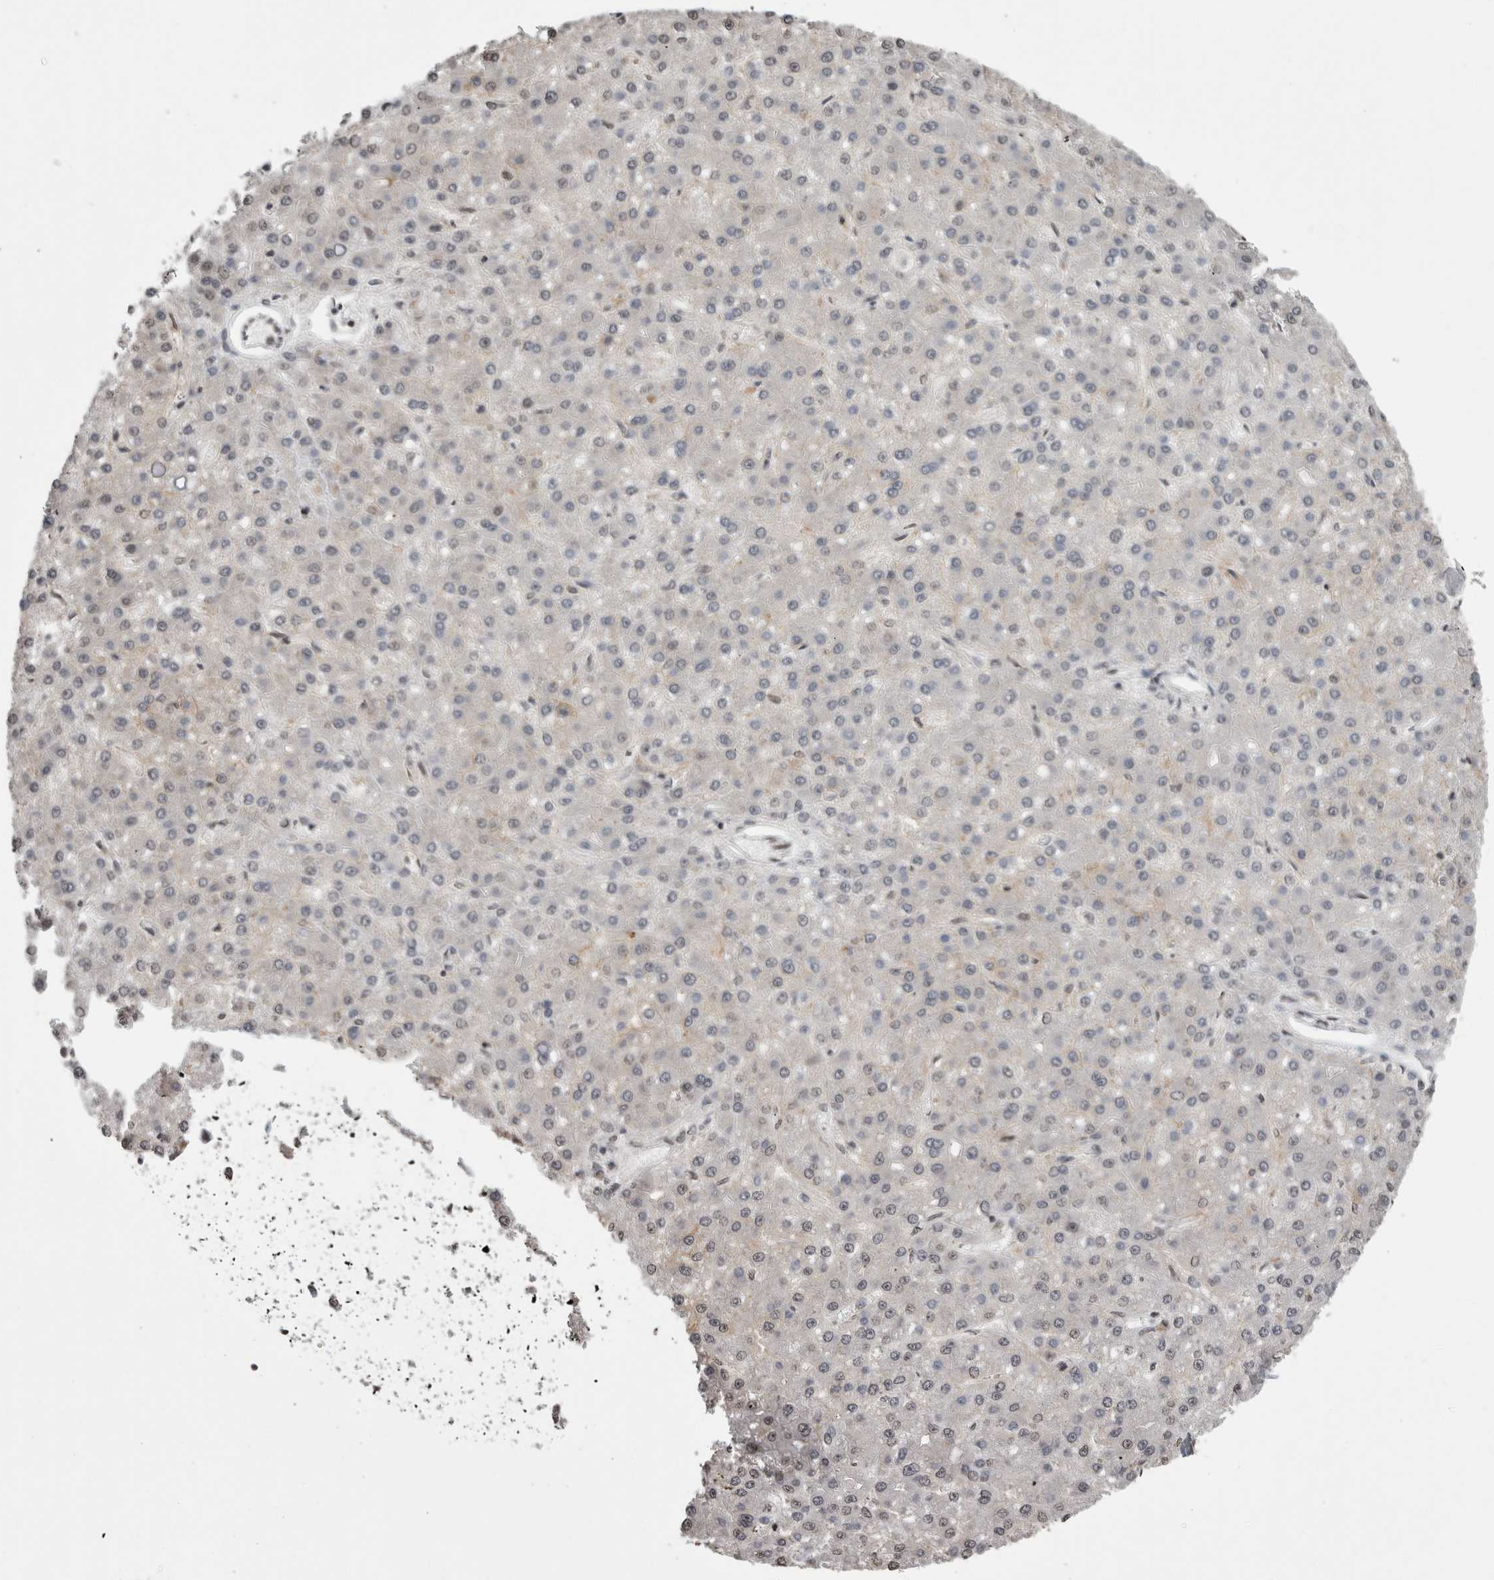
{"staining": {"intensity": "negative", "quantity": "none", "location": "none"}, "tissue": "liver cancer", "cell_type": "Tumor cells", "image_type": "cancer", "snomed": [{"axis": "morphology", "description": "Carcinoma, Hepatocellular, NOS"}, {"axis": "topography", "description": "Liver"}], "caption": "The photomicrograph shows no significant positivity in tumor cells of liver cancer.", "gene": "ZBTB11", "patient": {"sex": "male", "age": 67}}